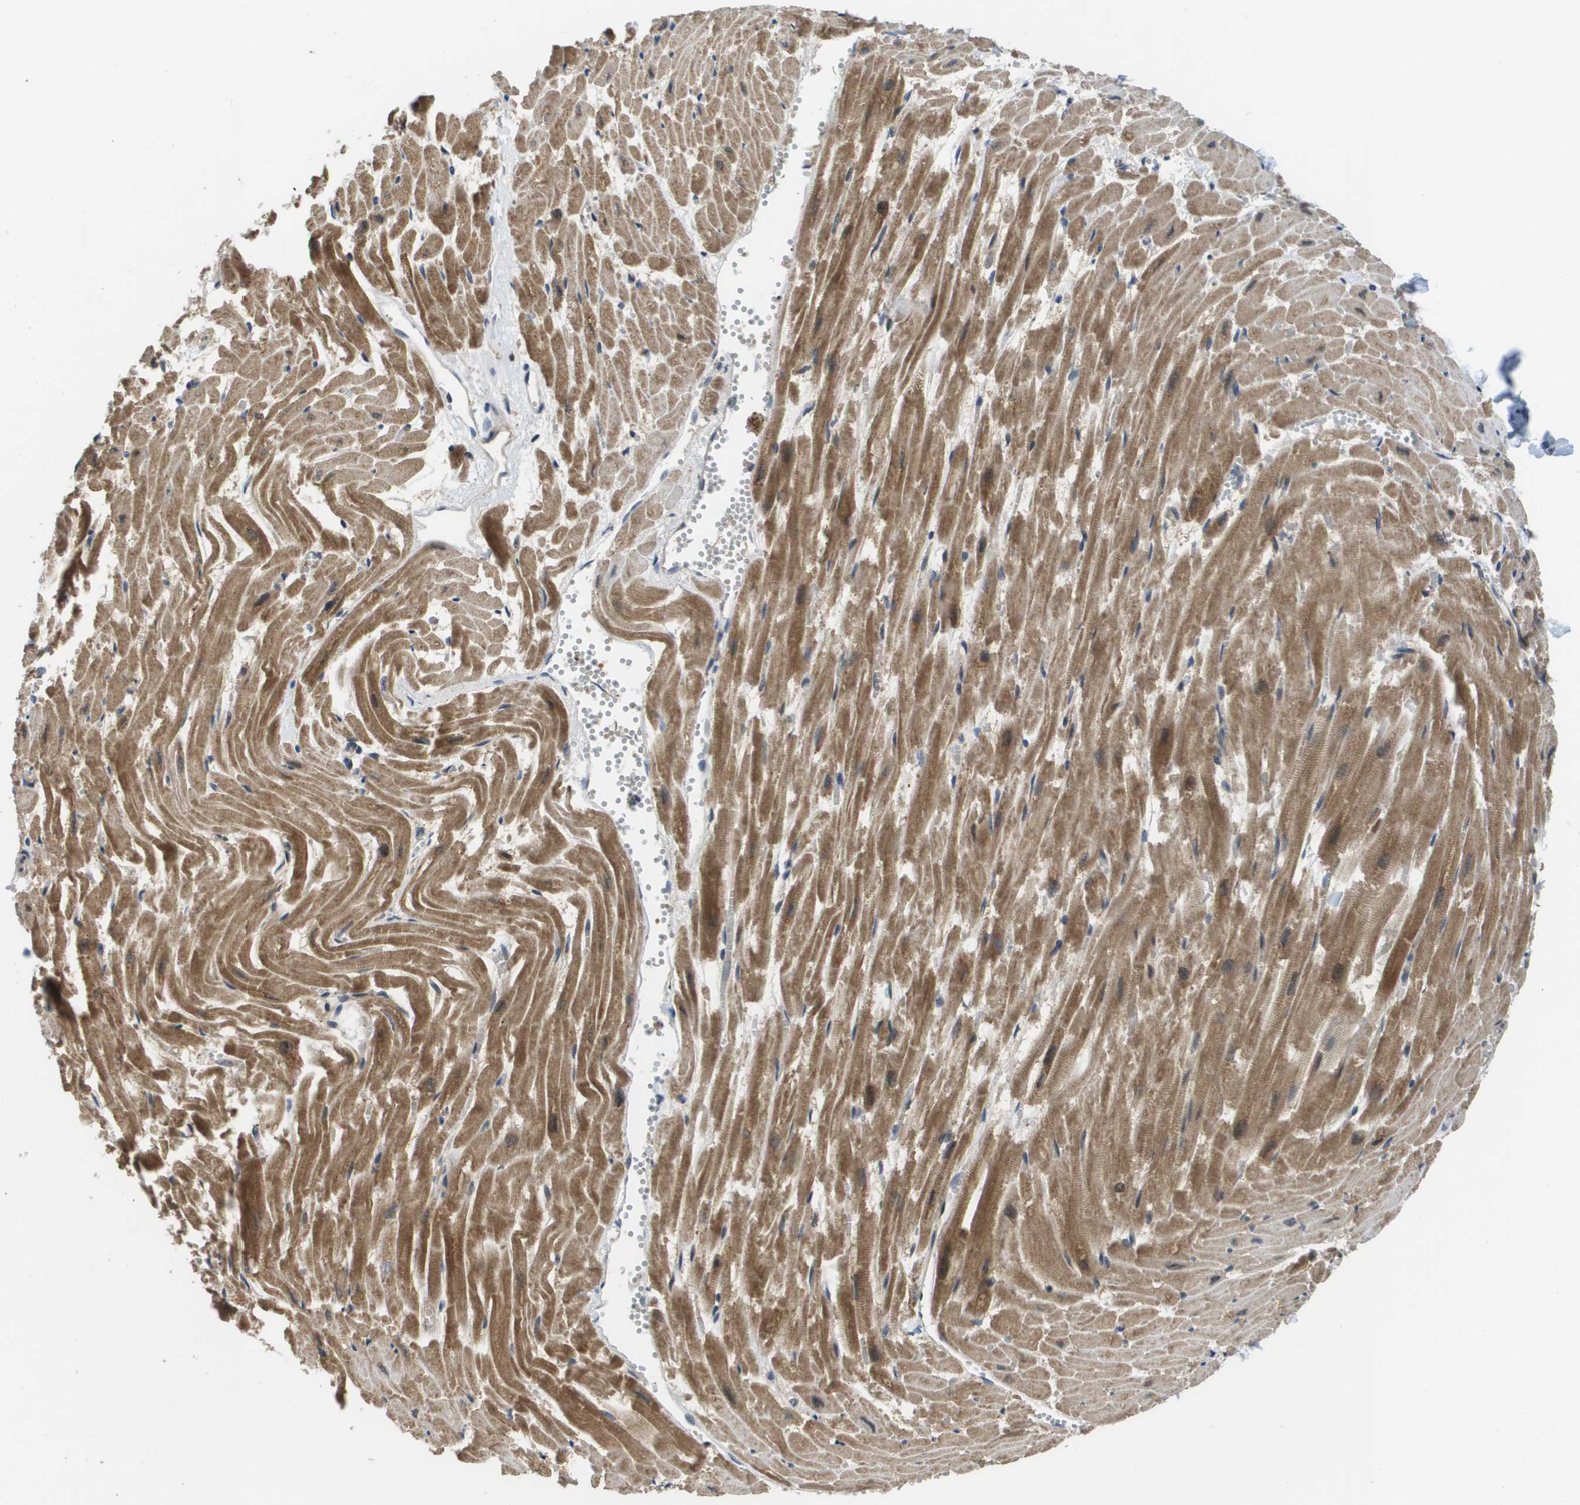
{"staining": {"intensity": "moderate", "quantity": ">75%", "location": "cytoplasmic/membranous"}, "tissue": "heart muscle", "cell_type": "Cardiomyocytes", "image_type": "normal", "snomed": [{"axis": "morphology", "description": "Normal tissue, NOS"}, {"axis": "topography", "description": "Heart"}], "caption": "Immunohistochemistry staining of normal heart muscle, which shows medium levels of moderate cytoplasmic/membranous staining in approximately >75% of cardiomyocytes indicating moderate cytoplasmic/membranous protein expression. The staining was performed using DAB (3,3'-diaminobenzidine) (brown) for protein detection and nuclei were counterstained in hematoxylin (blue).", "gene": "RBM38", "patient": {"sex": "female", "age": 19}}